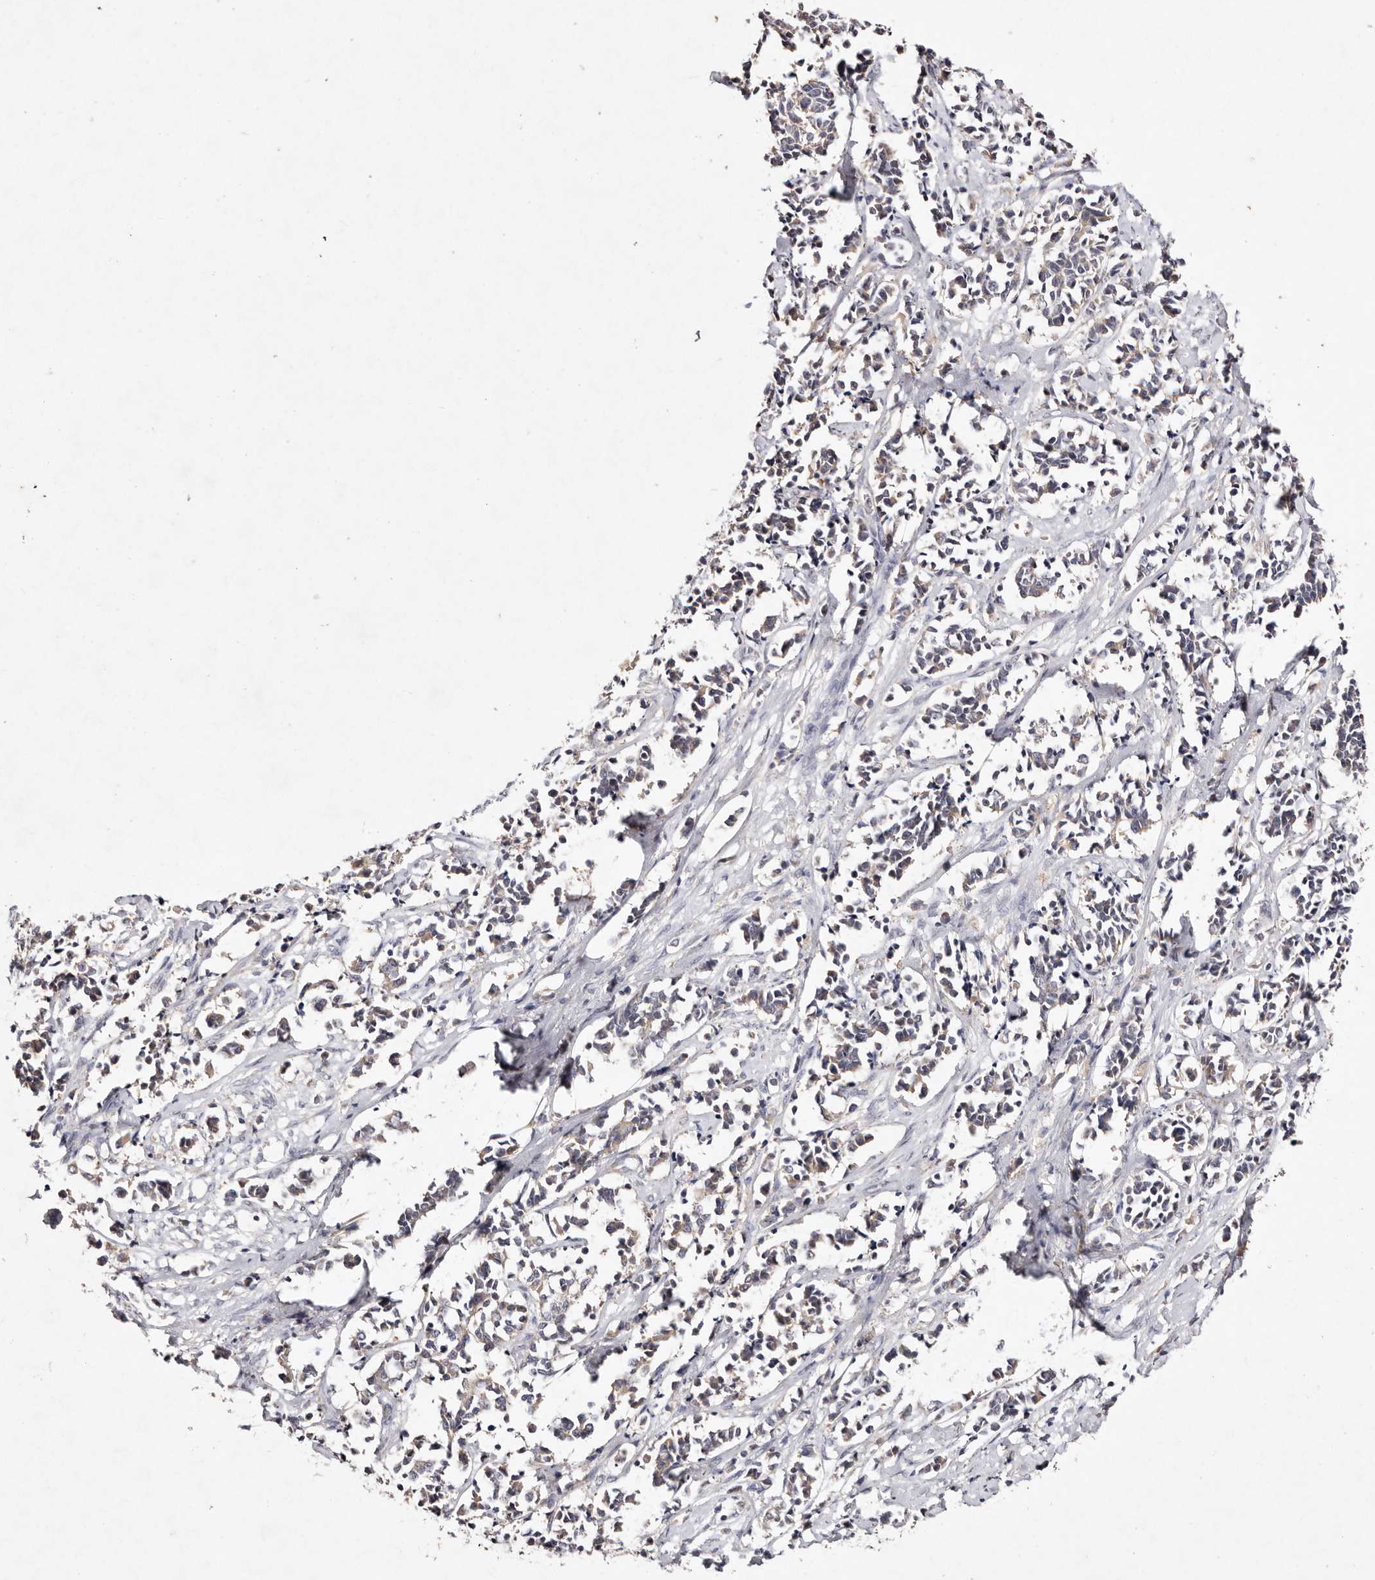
{"staining": {"intensity": "weak", "quantity": "25%-75%", "location": "cytoplasmic/membranous"}, "tissue": "cervical cancer", "cell_type": "Tumor cells", "image_type": "cancer", "snomed": [{"axis": "morphology", "description": "Normal tissue, NOS"}, {"axis": "morphology", "description": "Squamous cell carcinoma, NOS"}, {"axis": "topography", "description": "Cervix"}], "caption": "Tumor cells demonstrate low levels of weak cytoplasmic/membranous expression in approximately 25%-75% of cells in human squamous cell carcinoma (cervical). Nuclei are stained in blue.", "gene": "TSC2", "patient": {"sex": "female", "age": 35}}